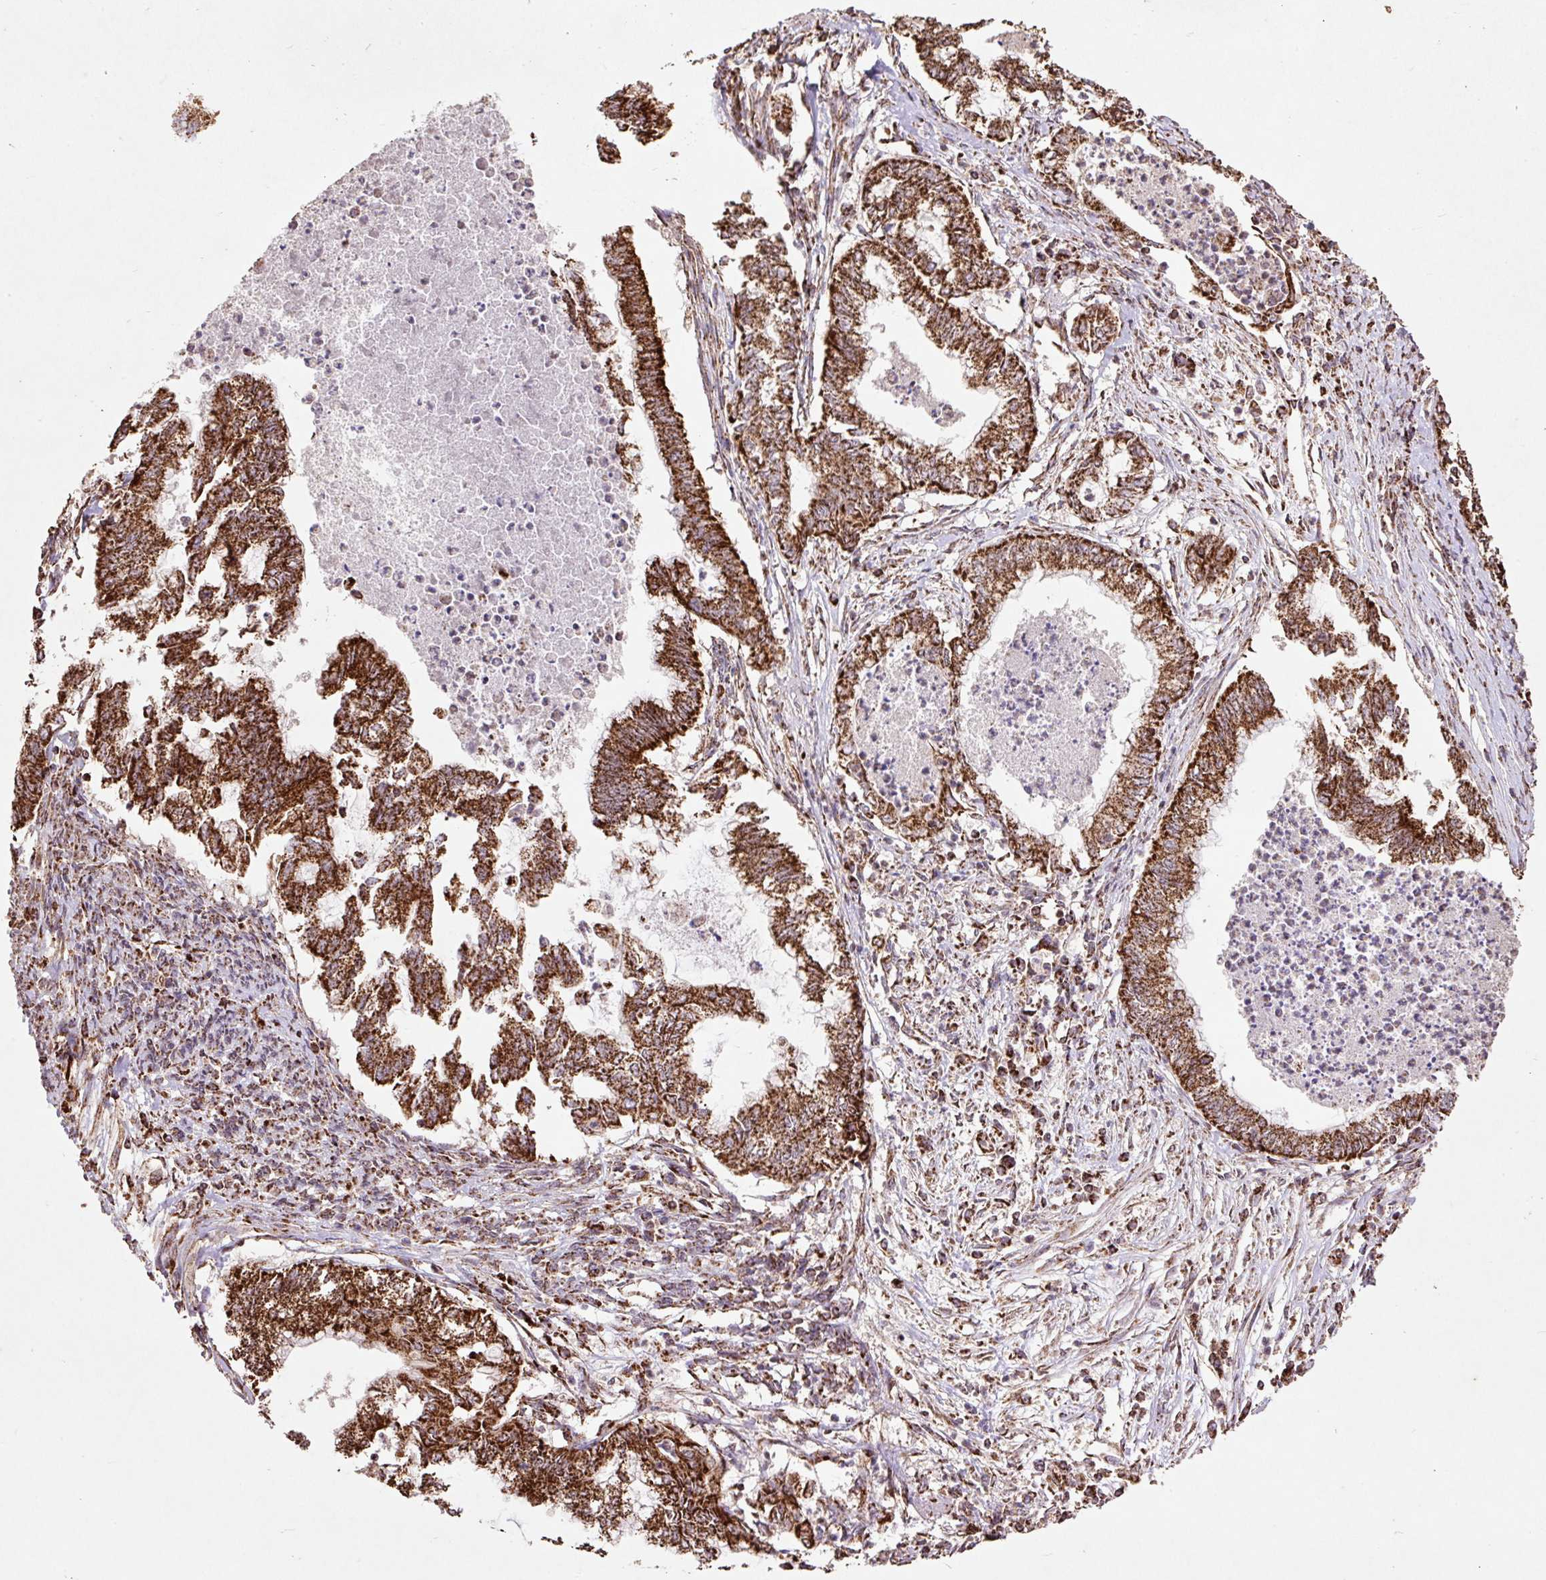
{"staining": {"intensity": "strong", "quantity": ">75%", "location": "cytoplasmic/membranous"}, "tissue": "endometrial cancer", "cell_type": "Tumor cells", "image_type": "cancer", "snomed": [{"axis": "morphology", "description": "Adenocarcinoma, NOS"}, {"axis": "topography", "description": "Endometrium"}], "caption": "This histopathology image displays adenocarcinoma (endometrial) stained with IHC to label a protein in brown. The cytoplasmic/membranous of tumor cells show strong positivity for the protein. Nuclei are counter-stained blue.", "gene": "ATP5F1A", "patient": {"sex": "female", "age": 79}}